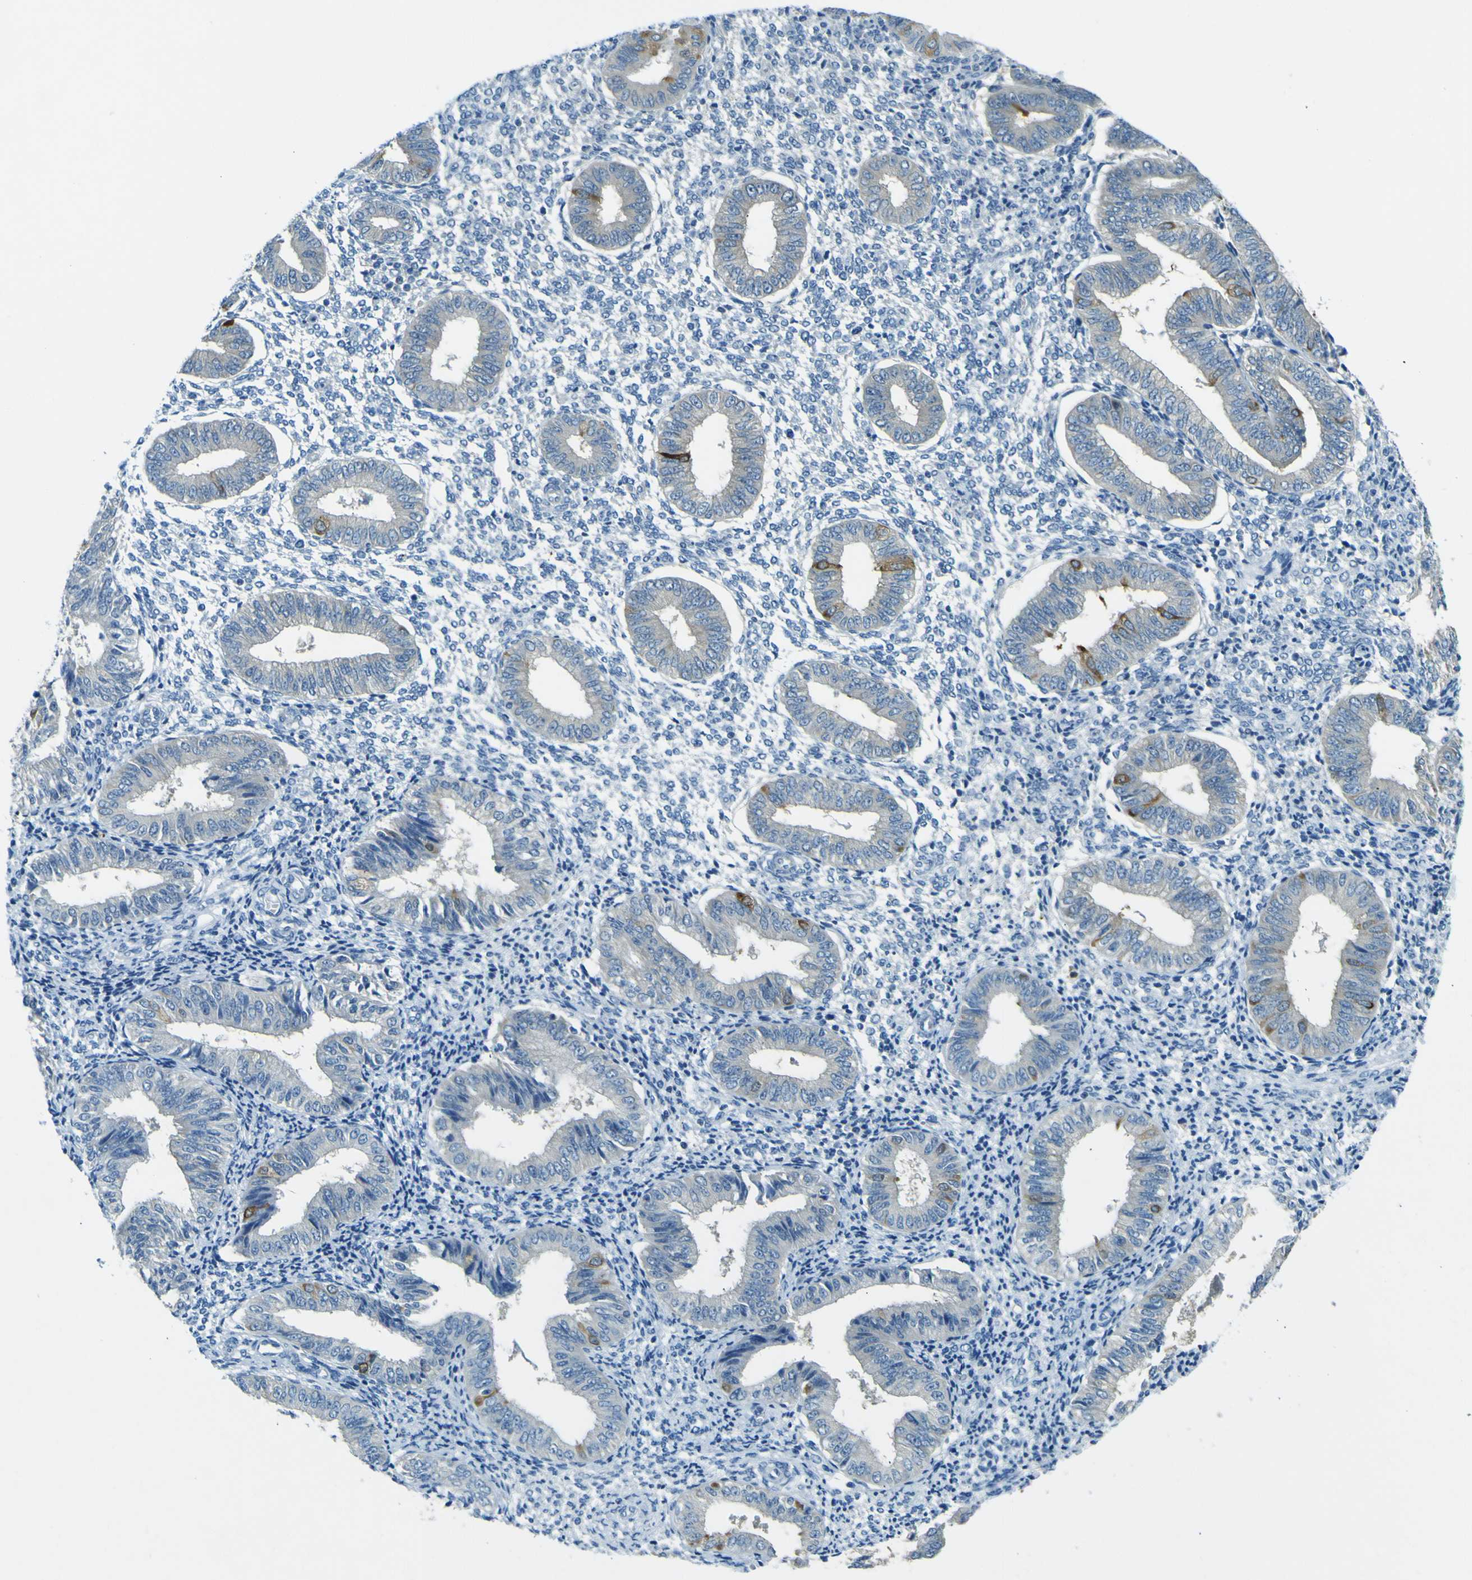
{"staining": {"intensity": "negative", "quantity": "none", "location": "none"}, "tissue": "endometrium", "cell_type": "Cells in endometrial stroma", "image_type": "normal", "snomed": [{"axis": "morphology", "description": "Normal tissue, NOS"}, {"axis": "topography", "description": "Endometrium"}], "caption": "Immunohistochemical staining of normal endometrium shows no significant expression in cells in endometrial stroma.", "gene": "SORCS1", "patient": {"sex": "female", "age": 50}}